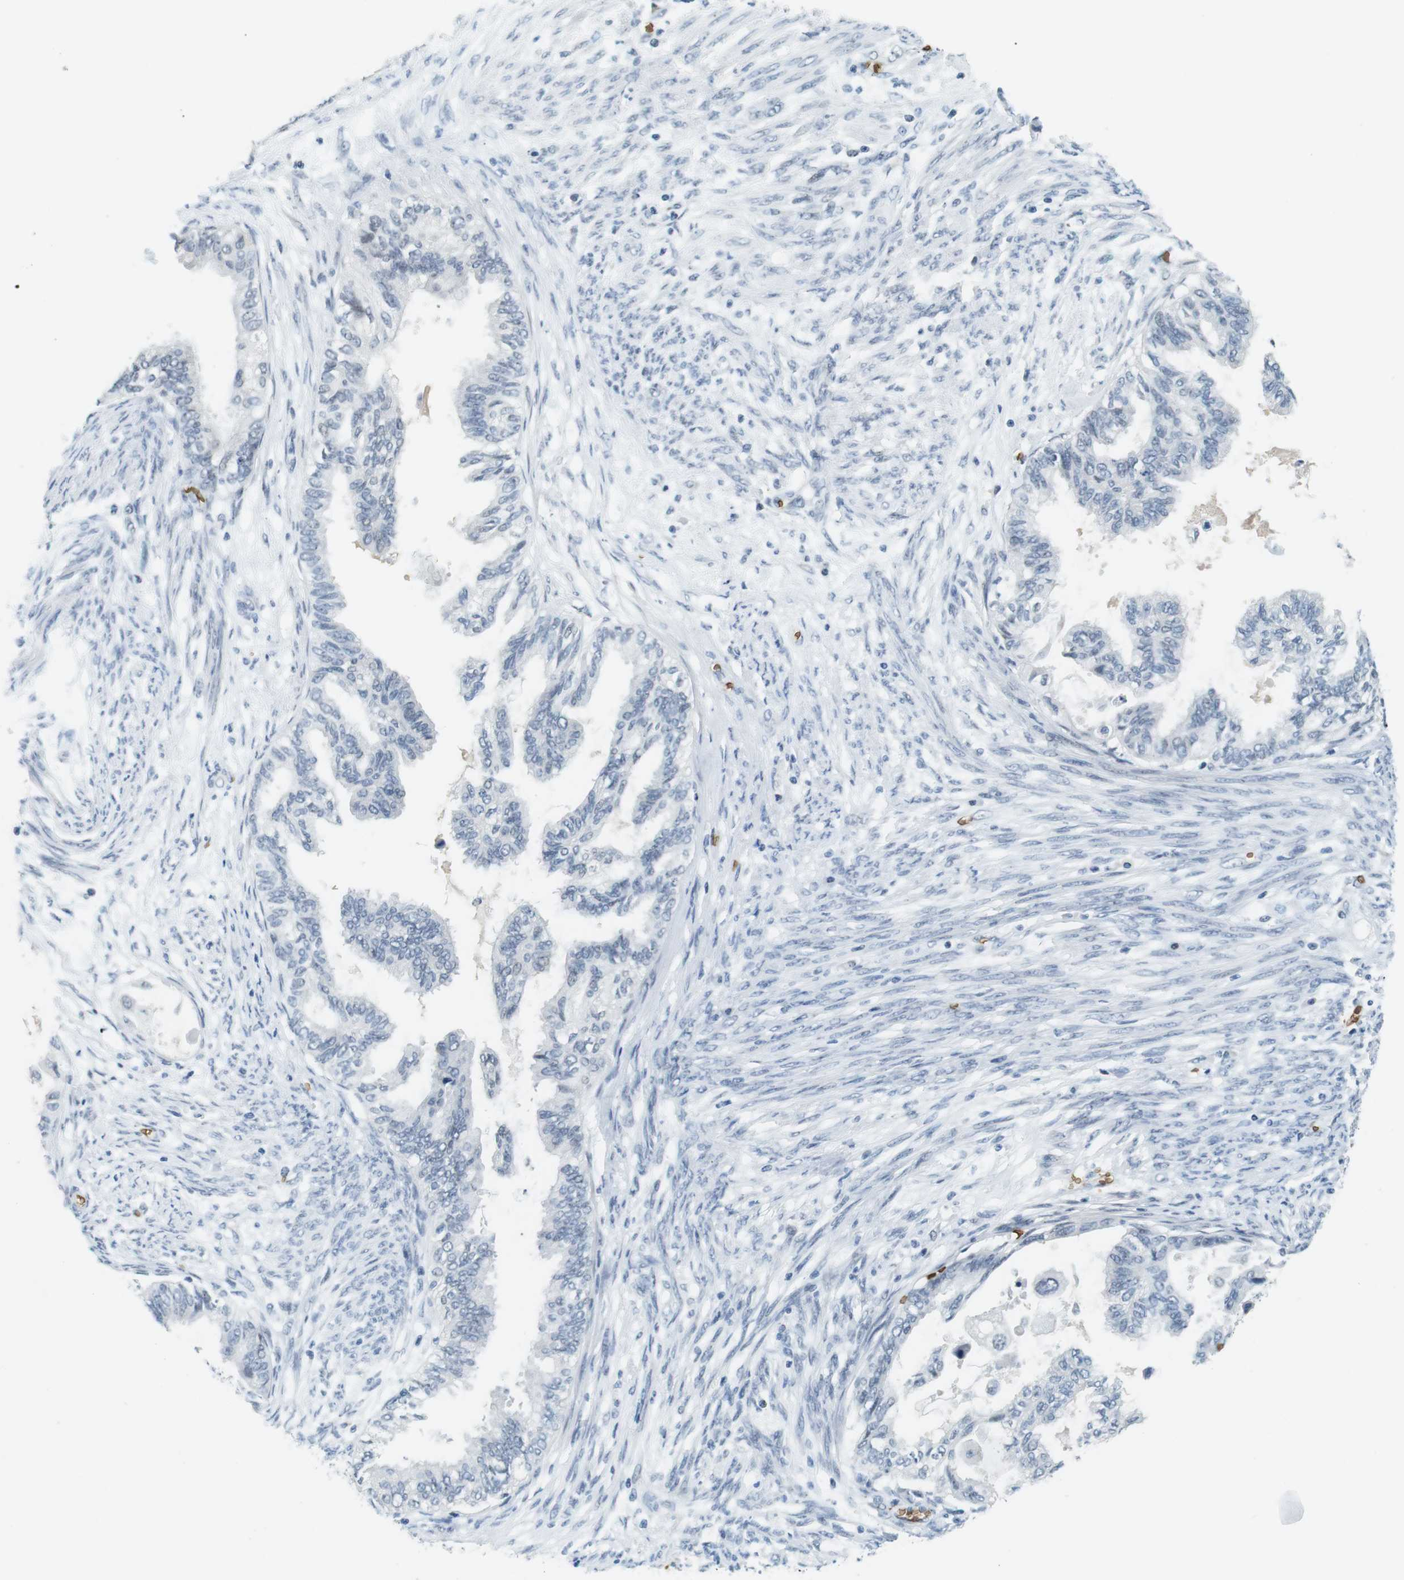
{"staining": {"intensity": "negative", "quantity": "none", "location": "none"}, "tissue": "cervical cancer", "cell_type": "Tumor cells", "image_type": "cancer", "snomed": [{"axis": "morphology", "description": "Normal tissue, NOS"}, {"axis": "morphology", "description": "Adenocarcinoma, NOS"}, {"axis": "topography", "description": "Cervix"}, {"axis": "topography", "description": "Endometrium"}], "caption": "Cervical adenocarcinoma stained for a protein using immunohistochemistry reveals no expression tumor cells.", "gene": "SLC4A1", "patient": {"sex": "female", "age": 86}}